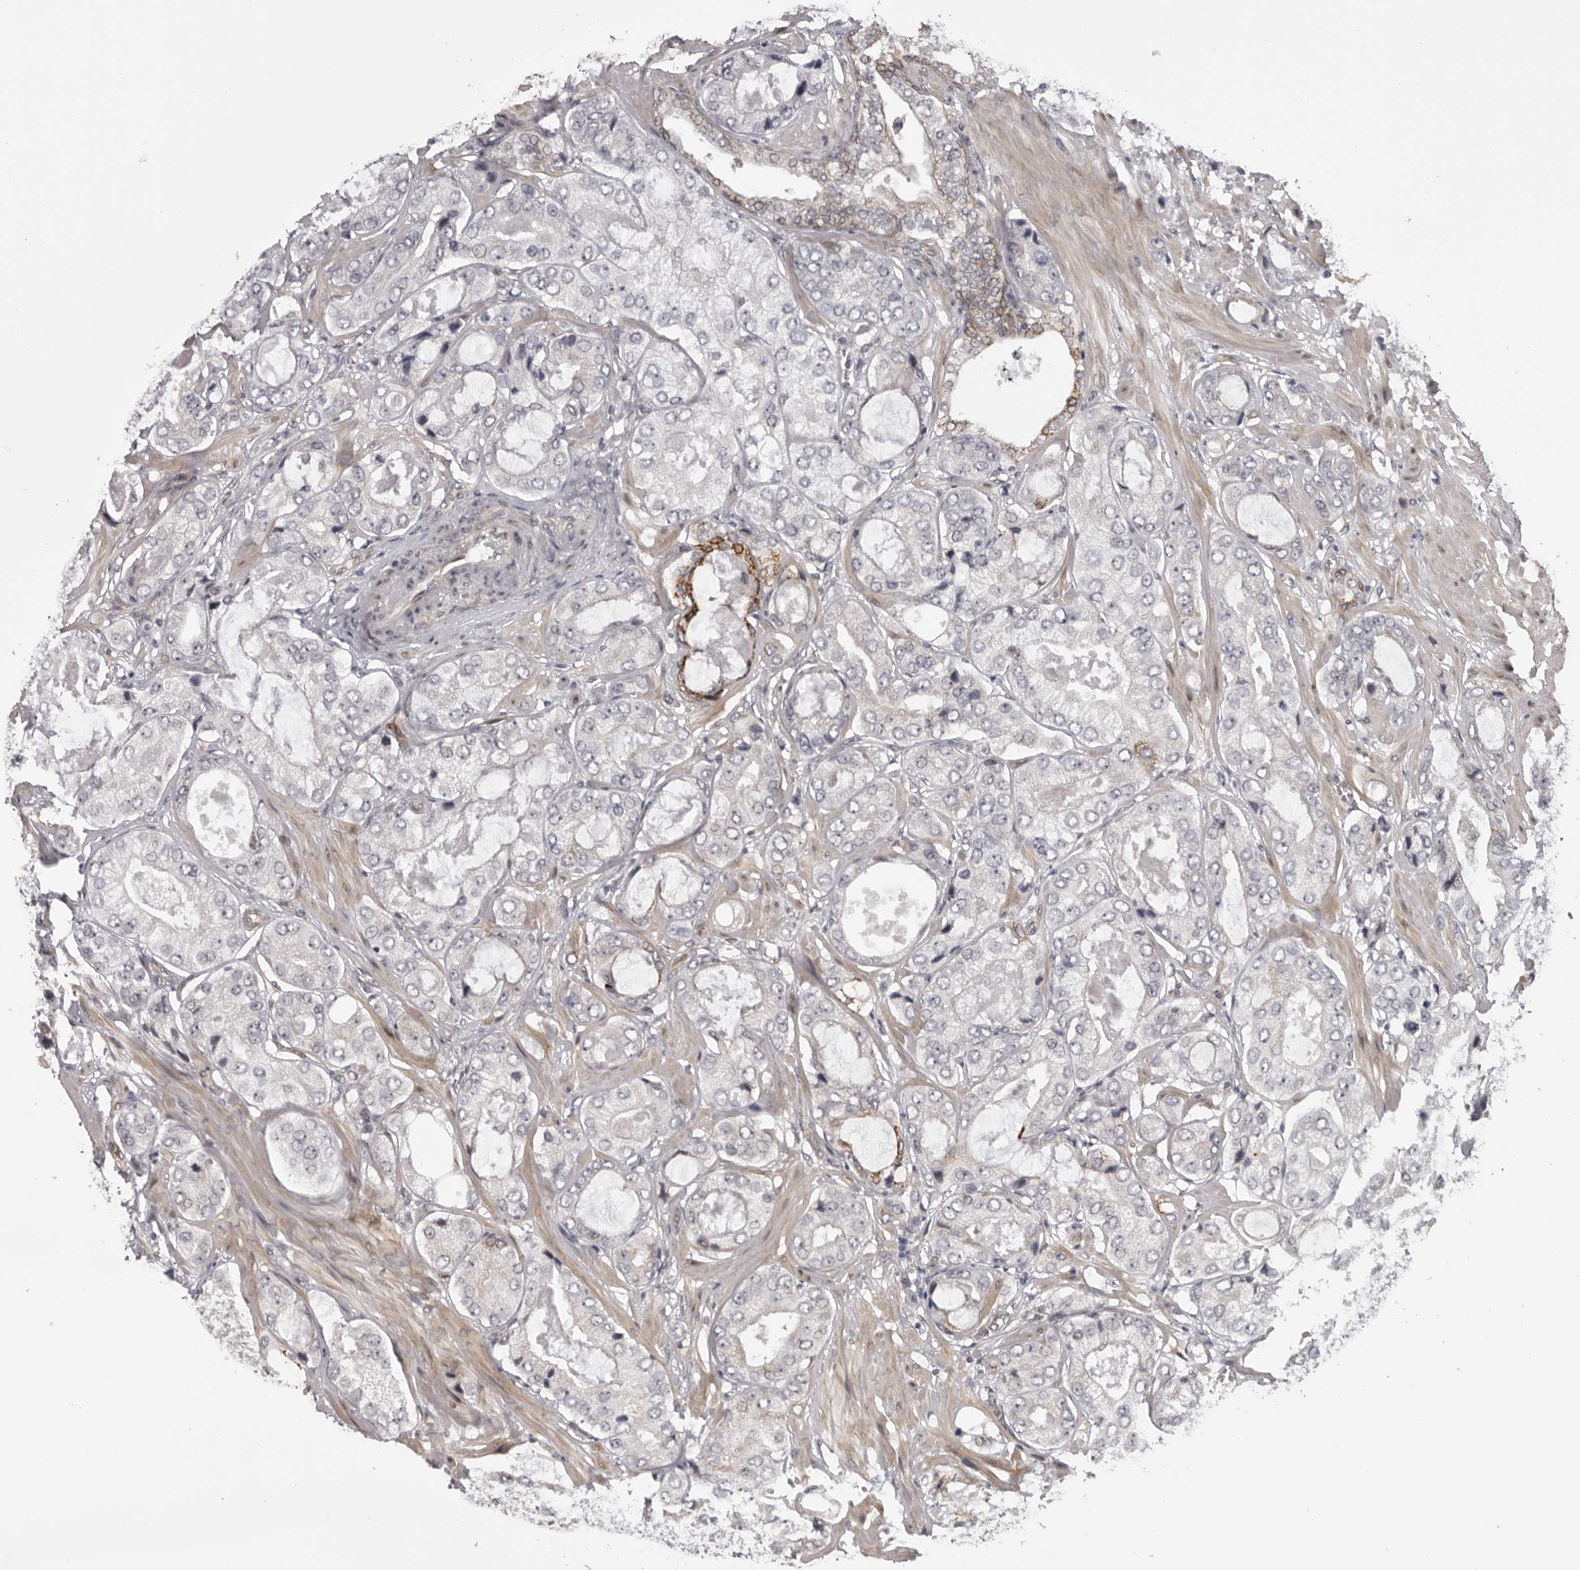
{"staining": {"intensity": "moderate", "quantity": "<25%", "location": "cytoplasmic/membranous"}, "tissue": "prostate cancer", "cell_type": "Tumor cells", "image_type": "cancer", "snomed": [{"axis": "morphology", "description": "Adenocarcinoma, High grade"}, {"axis": "topography", "description": "Prostate"}], "caption": "Tumor cells demonstrate low levels of moderate cytoplasmic/membranous positivity in approximately <25% of cells in human adenocarcinoma (high-grade) (prostate). Ihc stains the protein in brown and the nuclei are stained blue.", "gene": "DNAH14", "patient": {"sex": "male", "age": 59}}